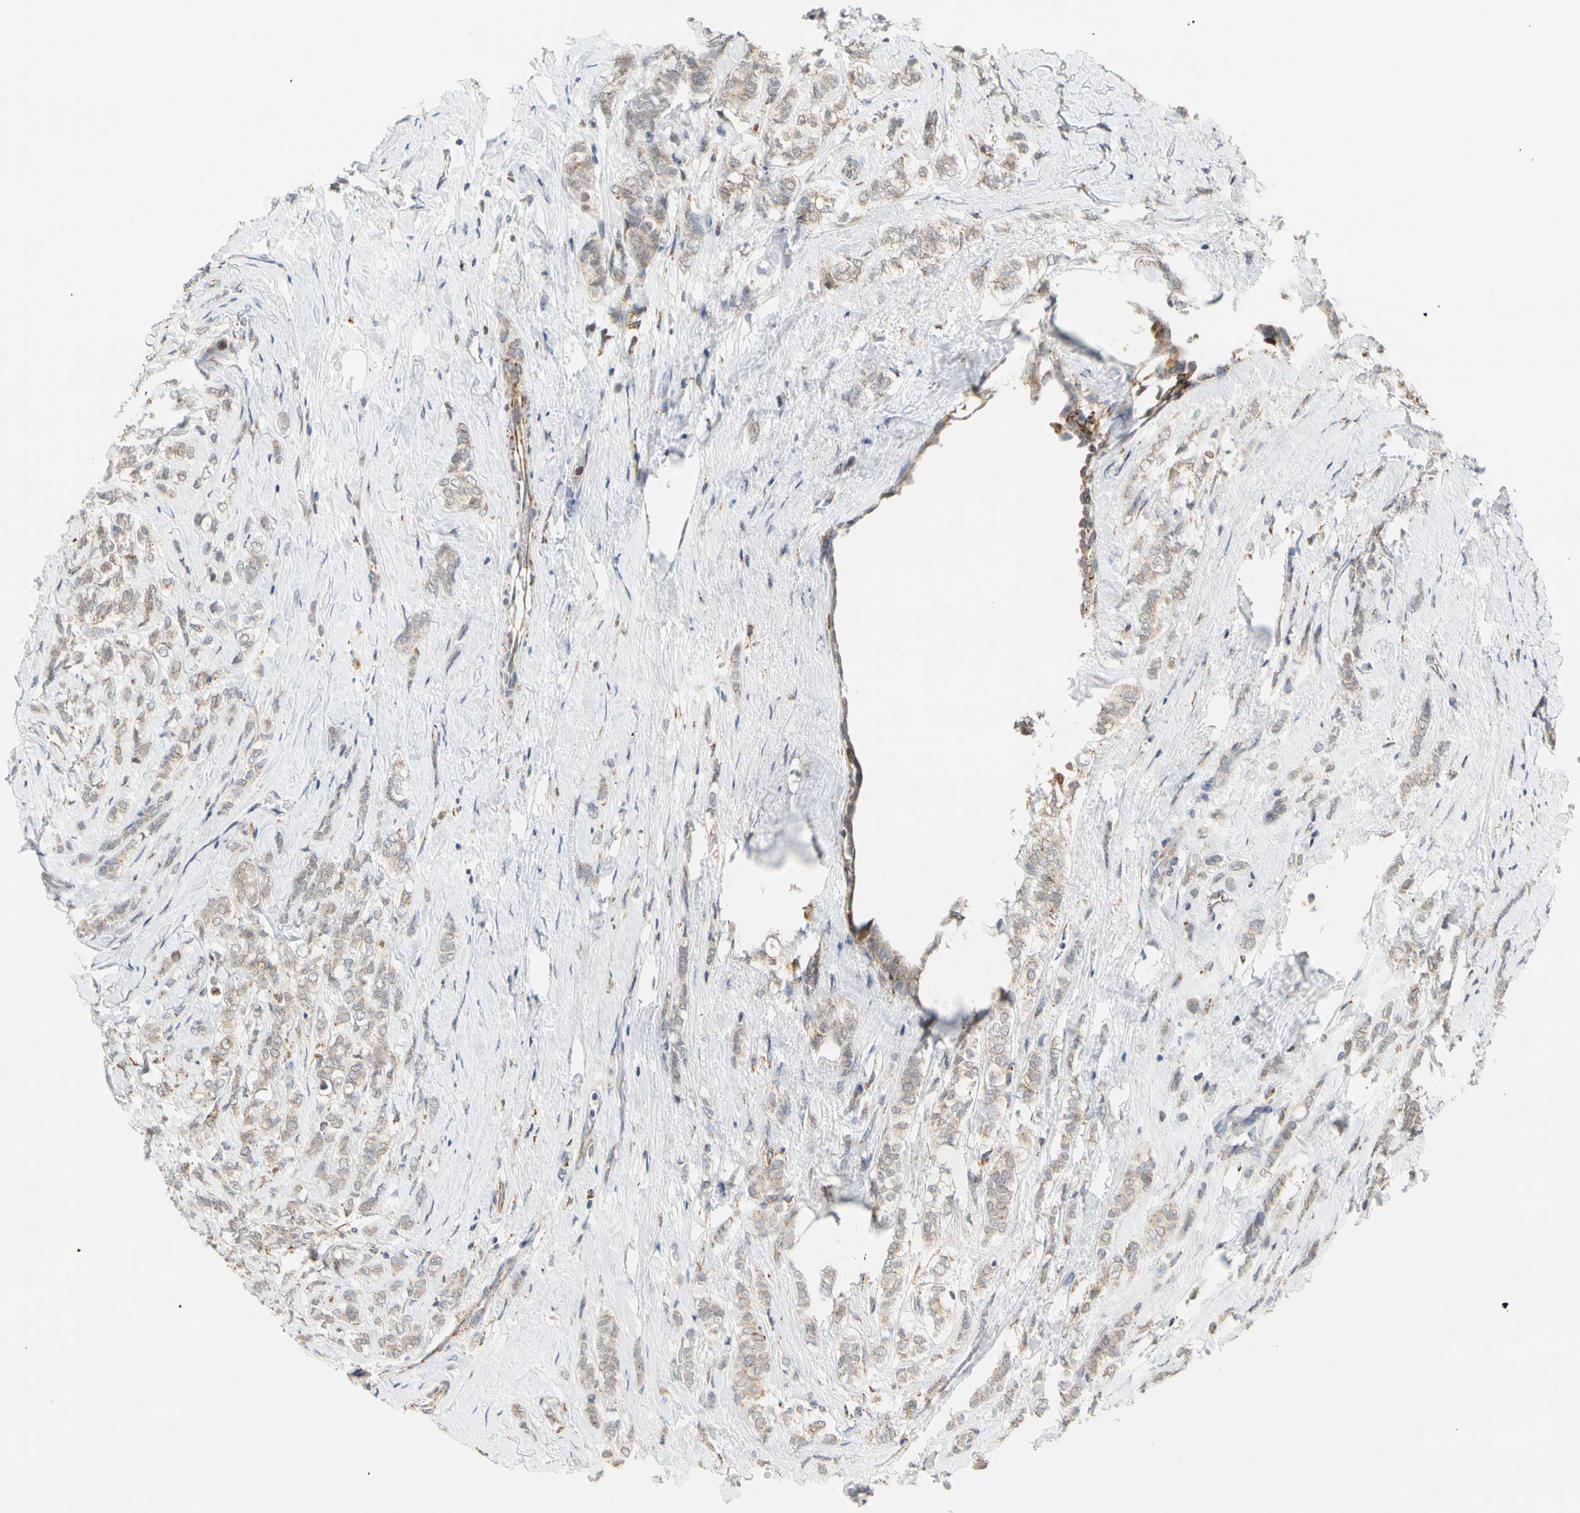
{"staining": {"intensity": "weak", "quantity": ">75%", "location": "cytoplasmic/membranous"}, "tissue": "breast cancer", "cell_type": "Tumor cells", "image_type": "cancer", "snomed": [{"axis": "morphology", "description": "Lobular carcinoma"}, {"axis": "topography", "description": "Breast"}], "caption": "Immunohistochemical staining of breast cancer (lobular carcinoma) demonstrates low levels of weak cytoplasmic/membranous protein expression in about >75% of tumor cells. (IHC, brightfield microscopy, high magnification).", "gene": "SFXN3", "patient": {"sex": "female", "age": 60}}